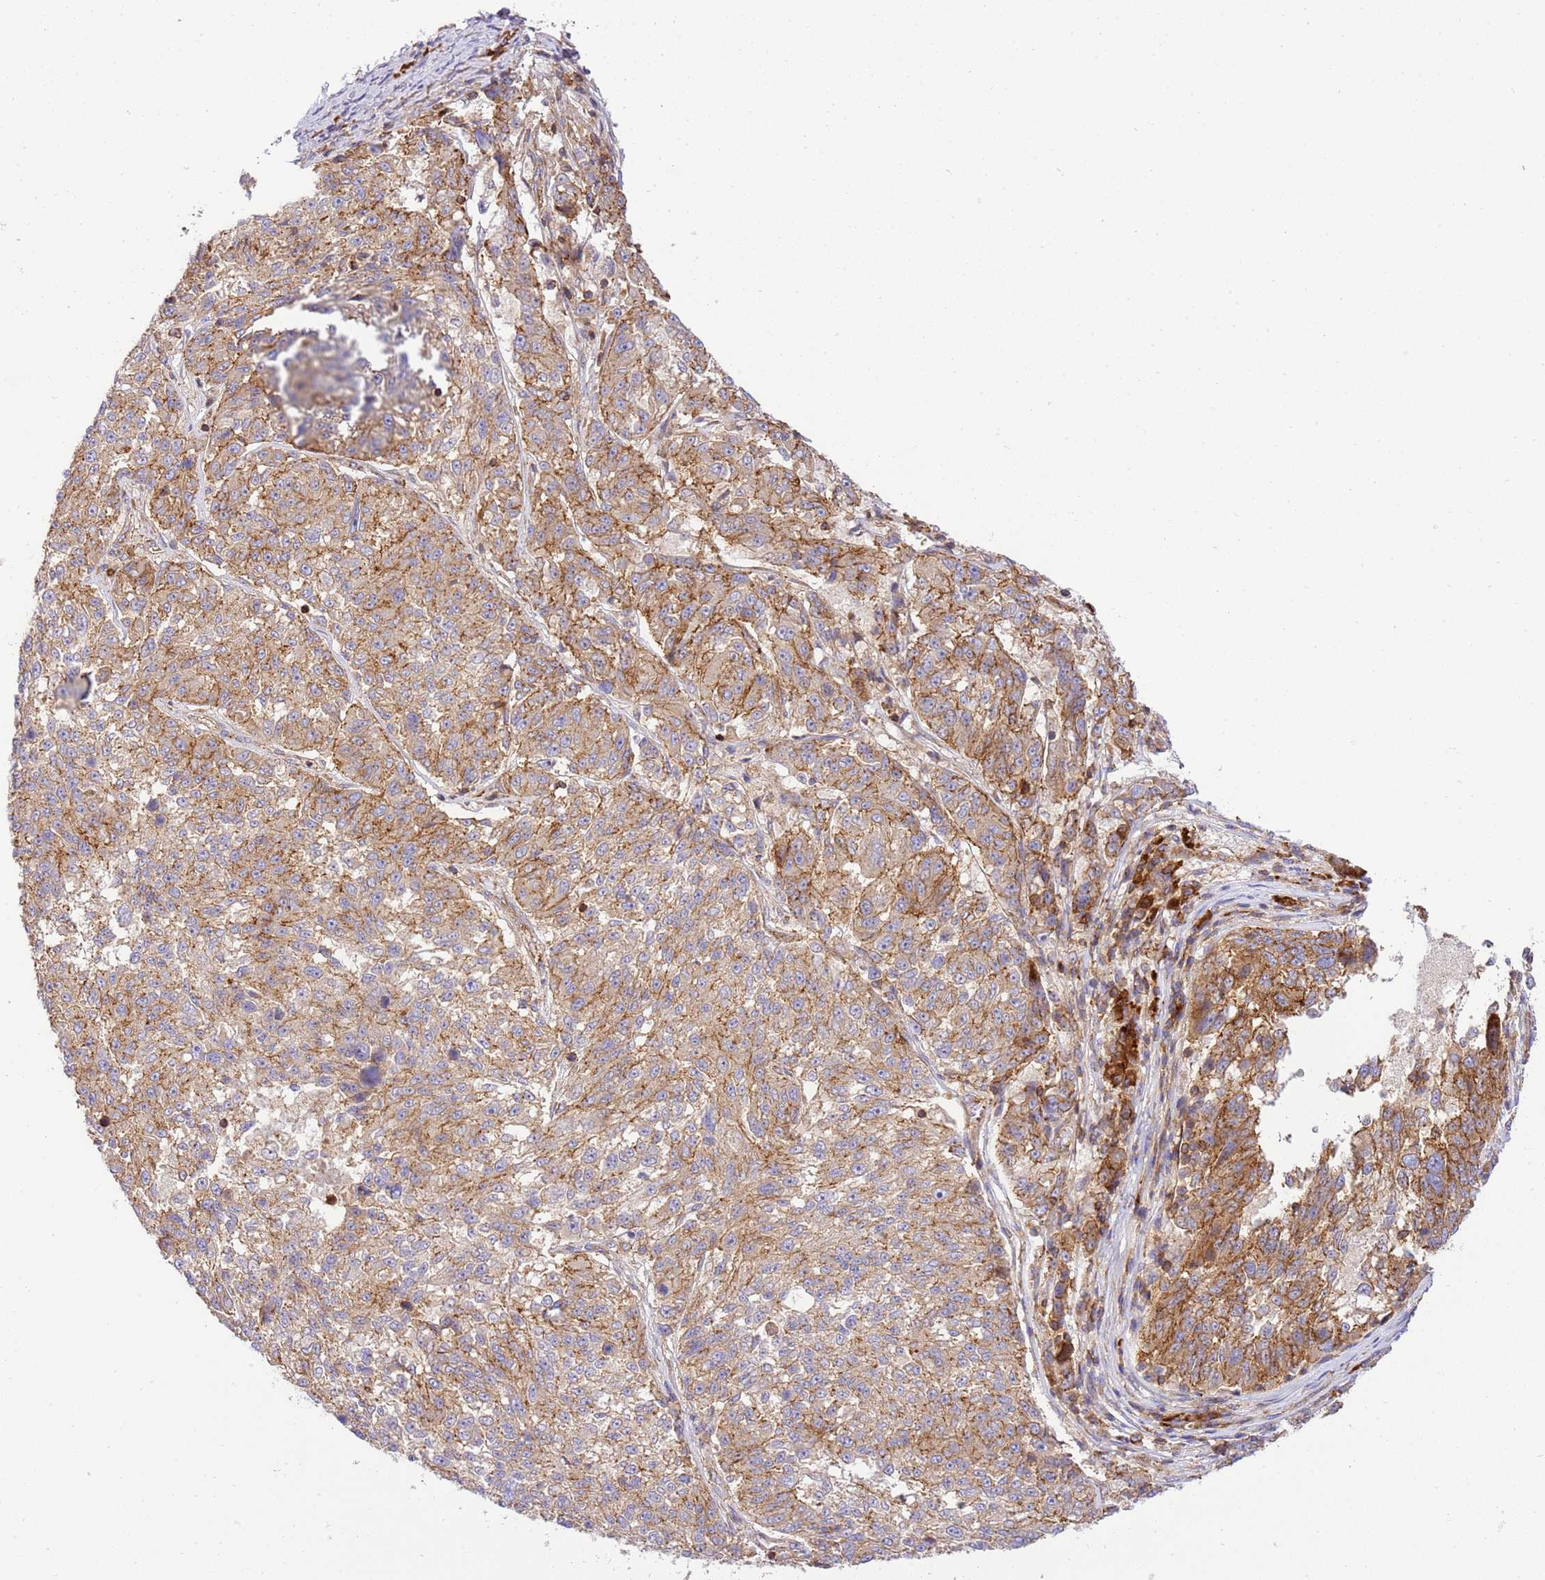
{"staining": {"intensity": "weak", "quantity": ">75%", "location": "cytoplasmic/membranous"}, "tissue": "melanoma", "cell_type": "Tumor cells", "image_type": "cancer", "snomed": [{"axis": "morphology", "description": "Malignant melanoma, NOS"}, {"axis": "topography", "description": "Skin"}], "caption": "A brown stain highlights weak cytoplasmic/membranous expression of a protein in malignant melanoma tumor cells.", "gene": "EFCAB8", "patient": {"sex": "male", "age": 53}}